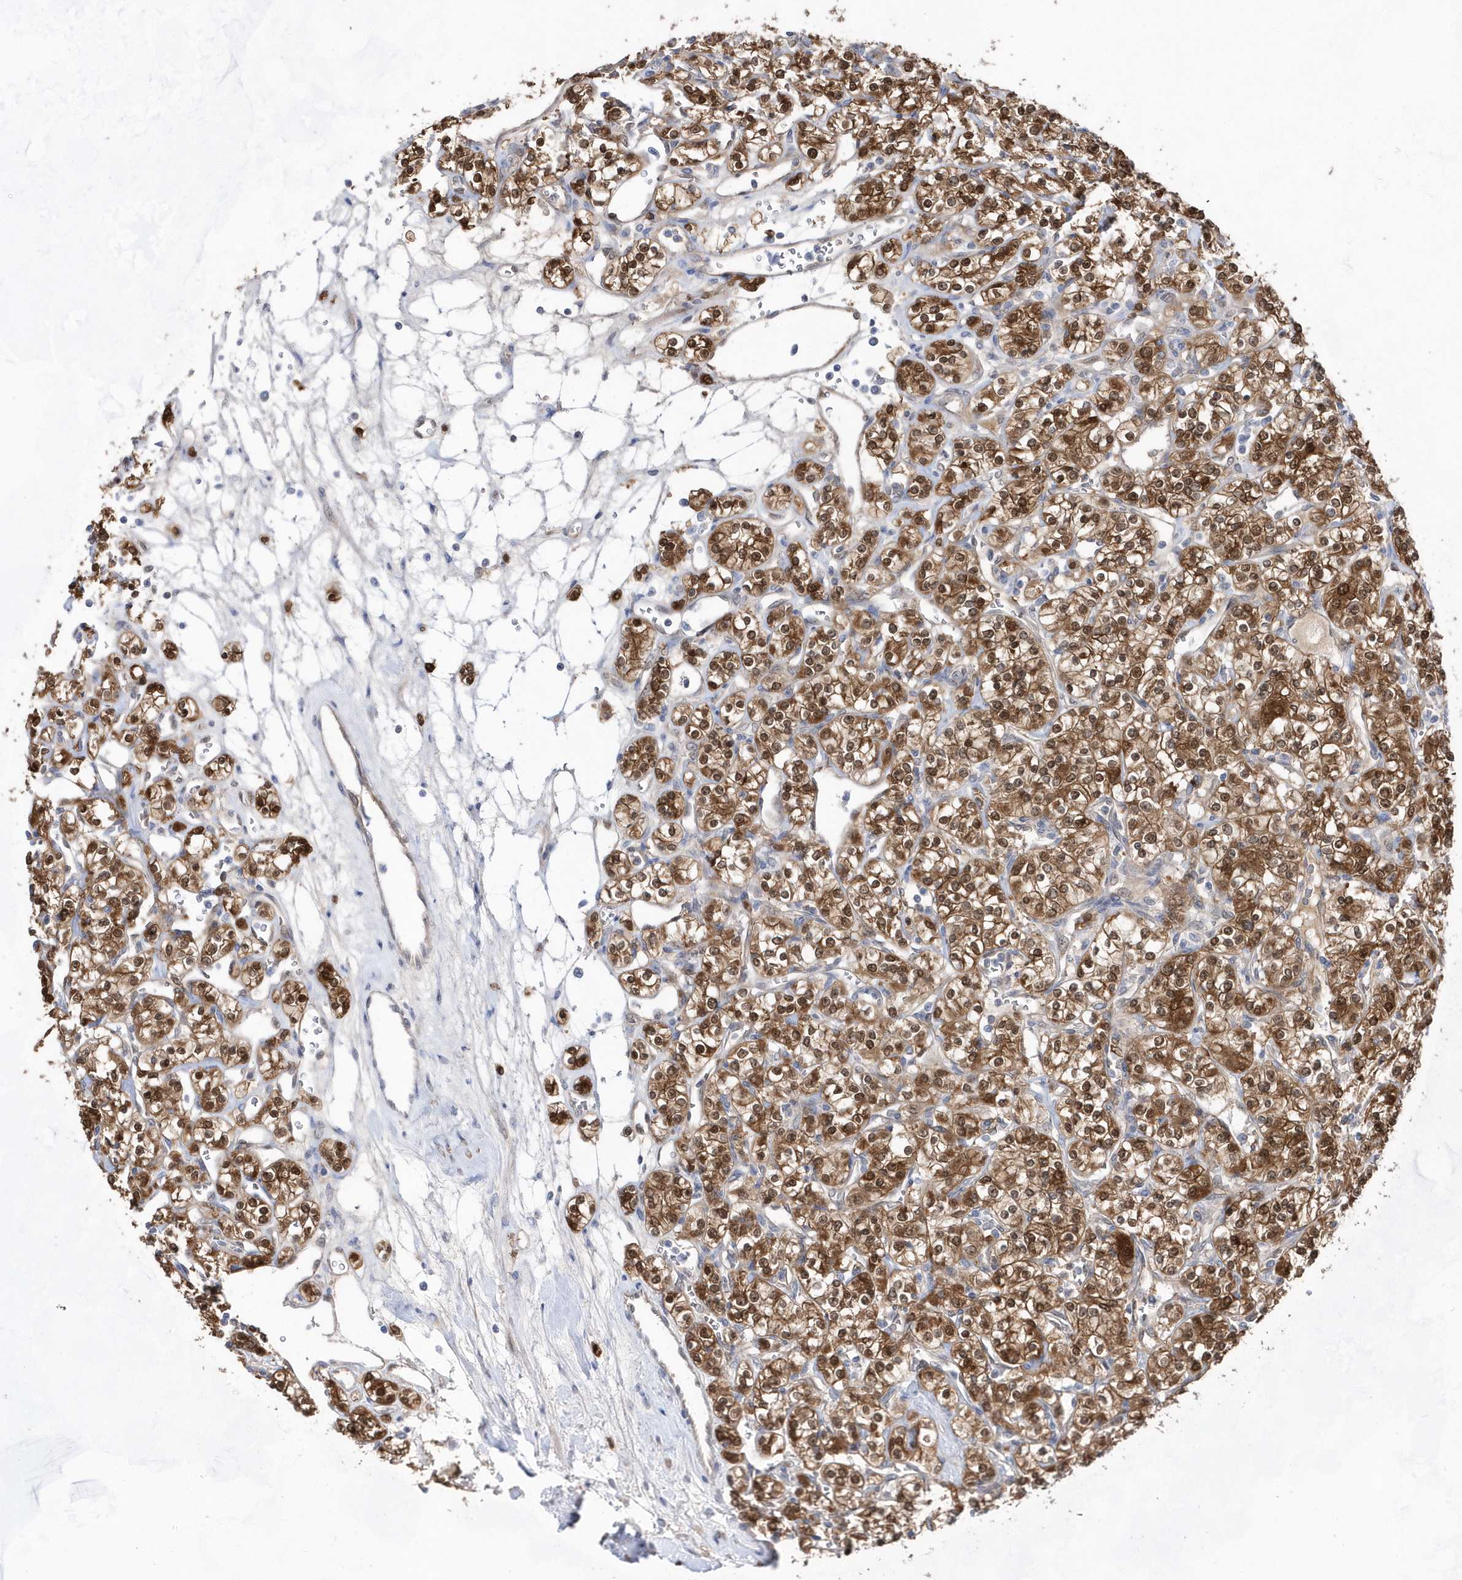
{"staining": {"intensity": "strong", "quantity": ">75%", "location": "cytoplasmic/membranous,nuclear"}, "tissue": "renal cancer", "cell_type": "Tumor cells", "image_type": "cancer", "snomed": [{"axis": "morphology", "description": "Adenocarcinoma, NOS"}, {"axis": "topography", "description": "Kidney"}], "caption": "The immunohistochemical stain highlights strong cytoplasmic/membranous and nuclear staining in tumor cells of renal cancer tissue. Nuclei are stained in blue.", "gene": "BDH2", "patient": {"sex": "male", "age": 77}}